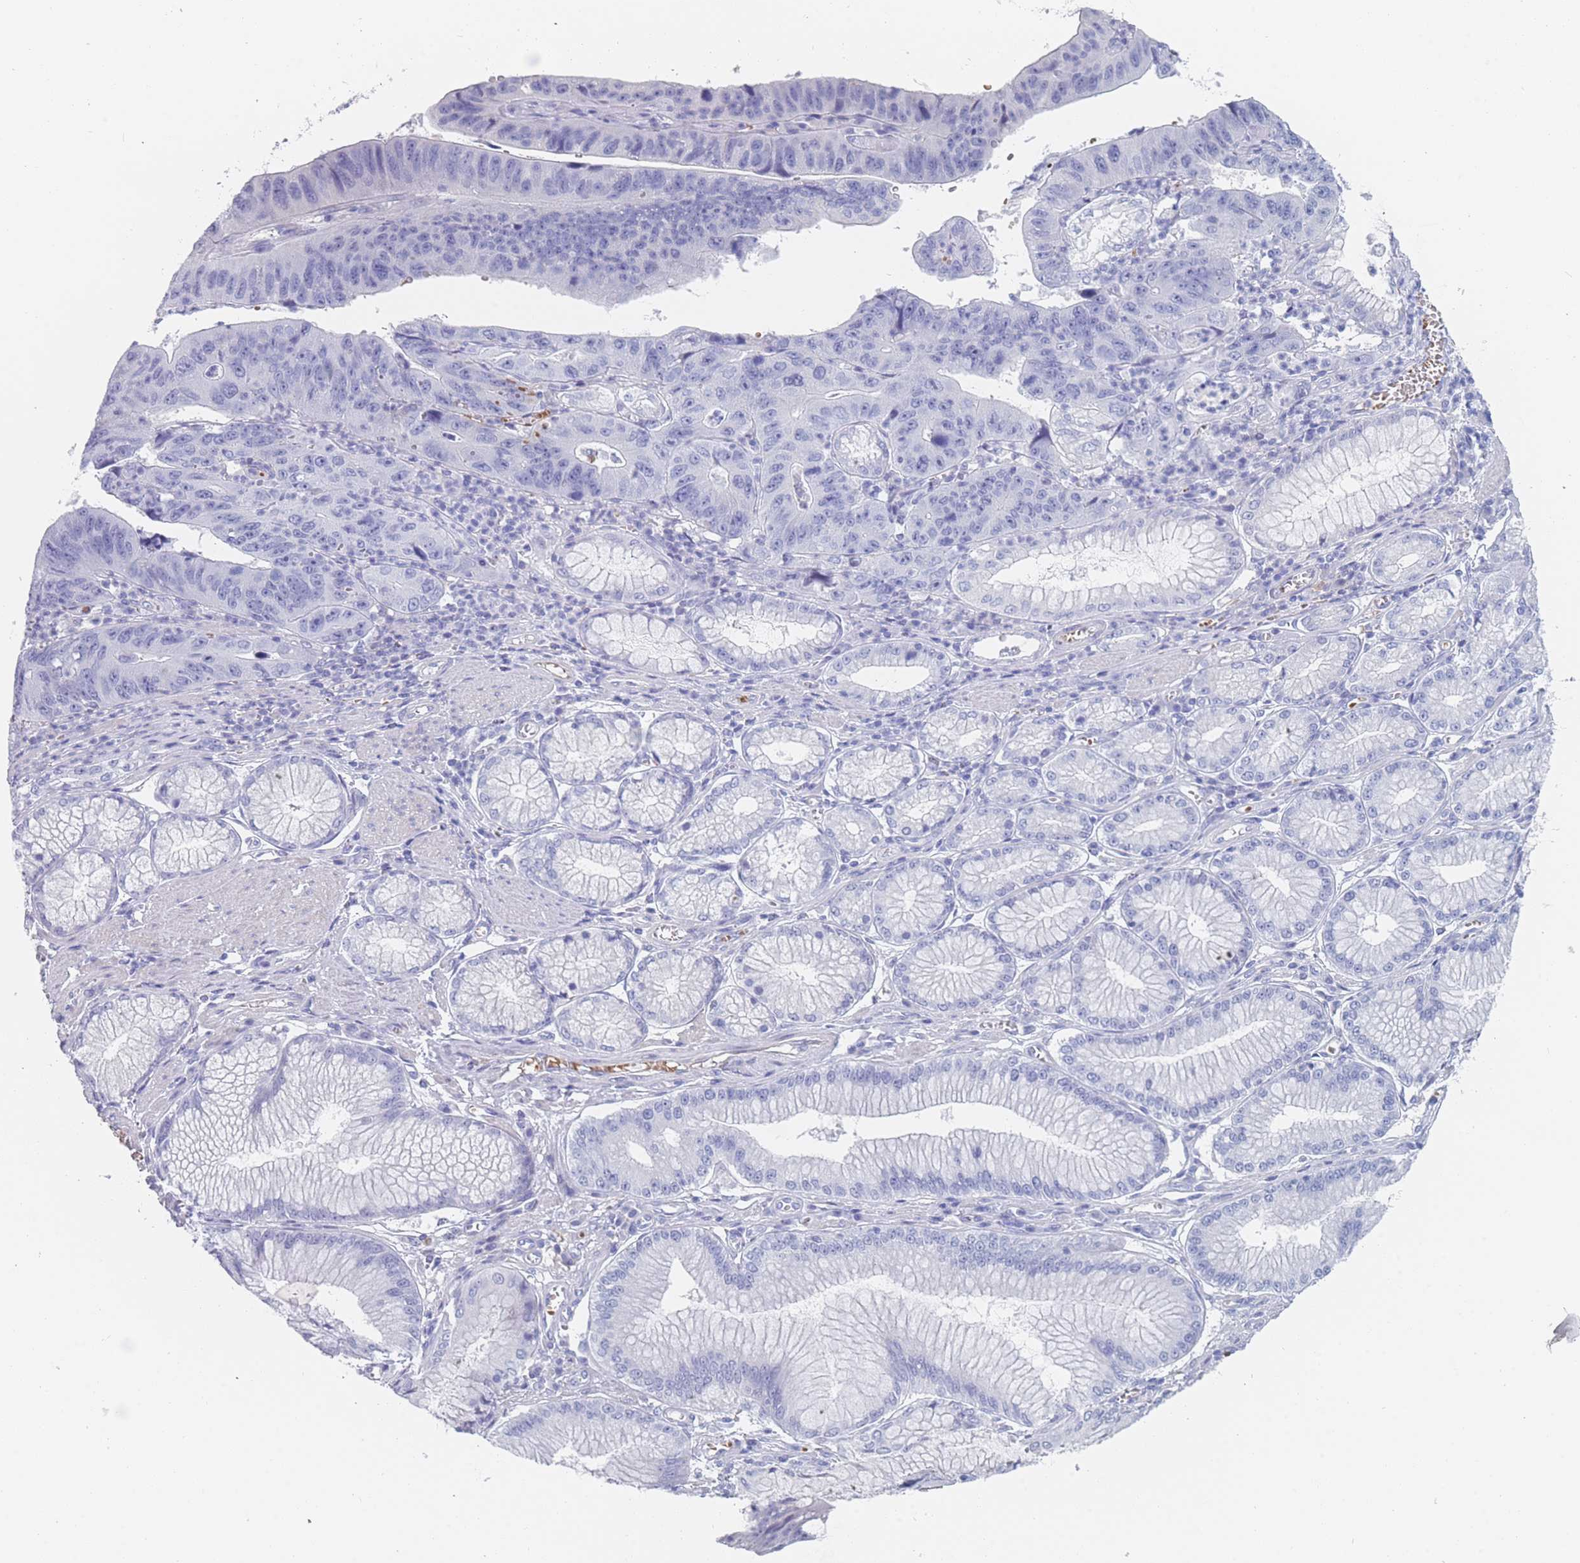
{"staining": {"intensity": "negative", "quantity": "none", "location": "none"}, "tissue": "stomach cancer", "cell_type": "Tumor cells", "image_type": "cancer", "snomed": [{"axis": "morphology", "description": "Adenocarcinoma, NOS"}, {"axis": "topography", "description": "Stomach"}], "caption": "Tumor cells show no significant protein positivity in stomach cancer (adenocarcinoma). (Stains: DAB immunohistochemistry with hematoxylin counter stain, Microscopy: brightfield microscopy at high magnification).", "gene": "OR5D16", "patient": {"sex": "male", "age": 59}}